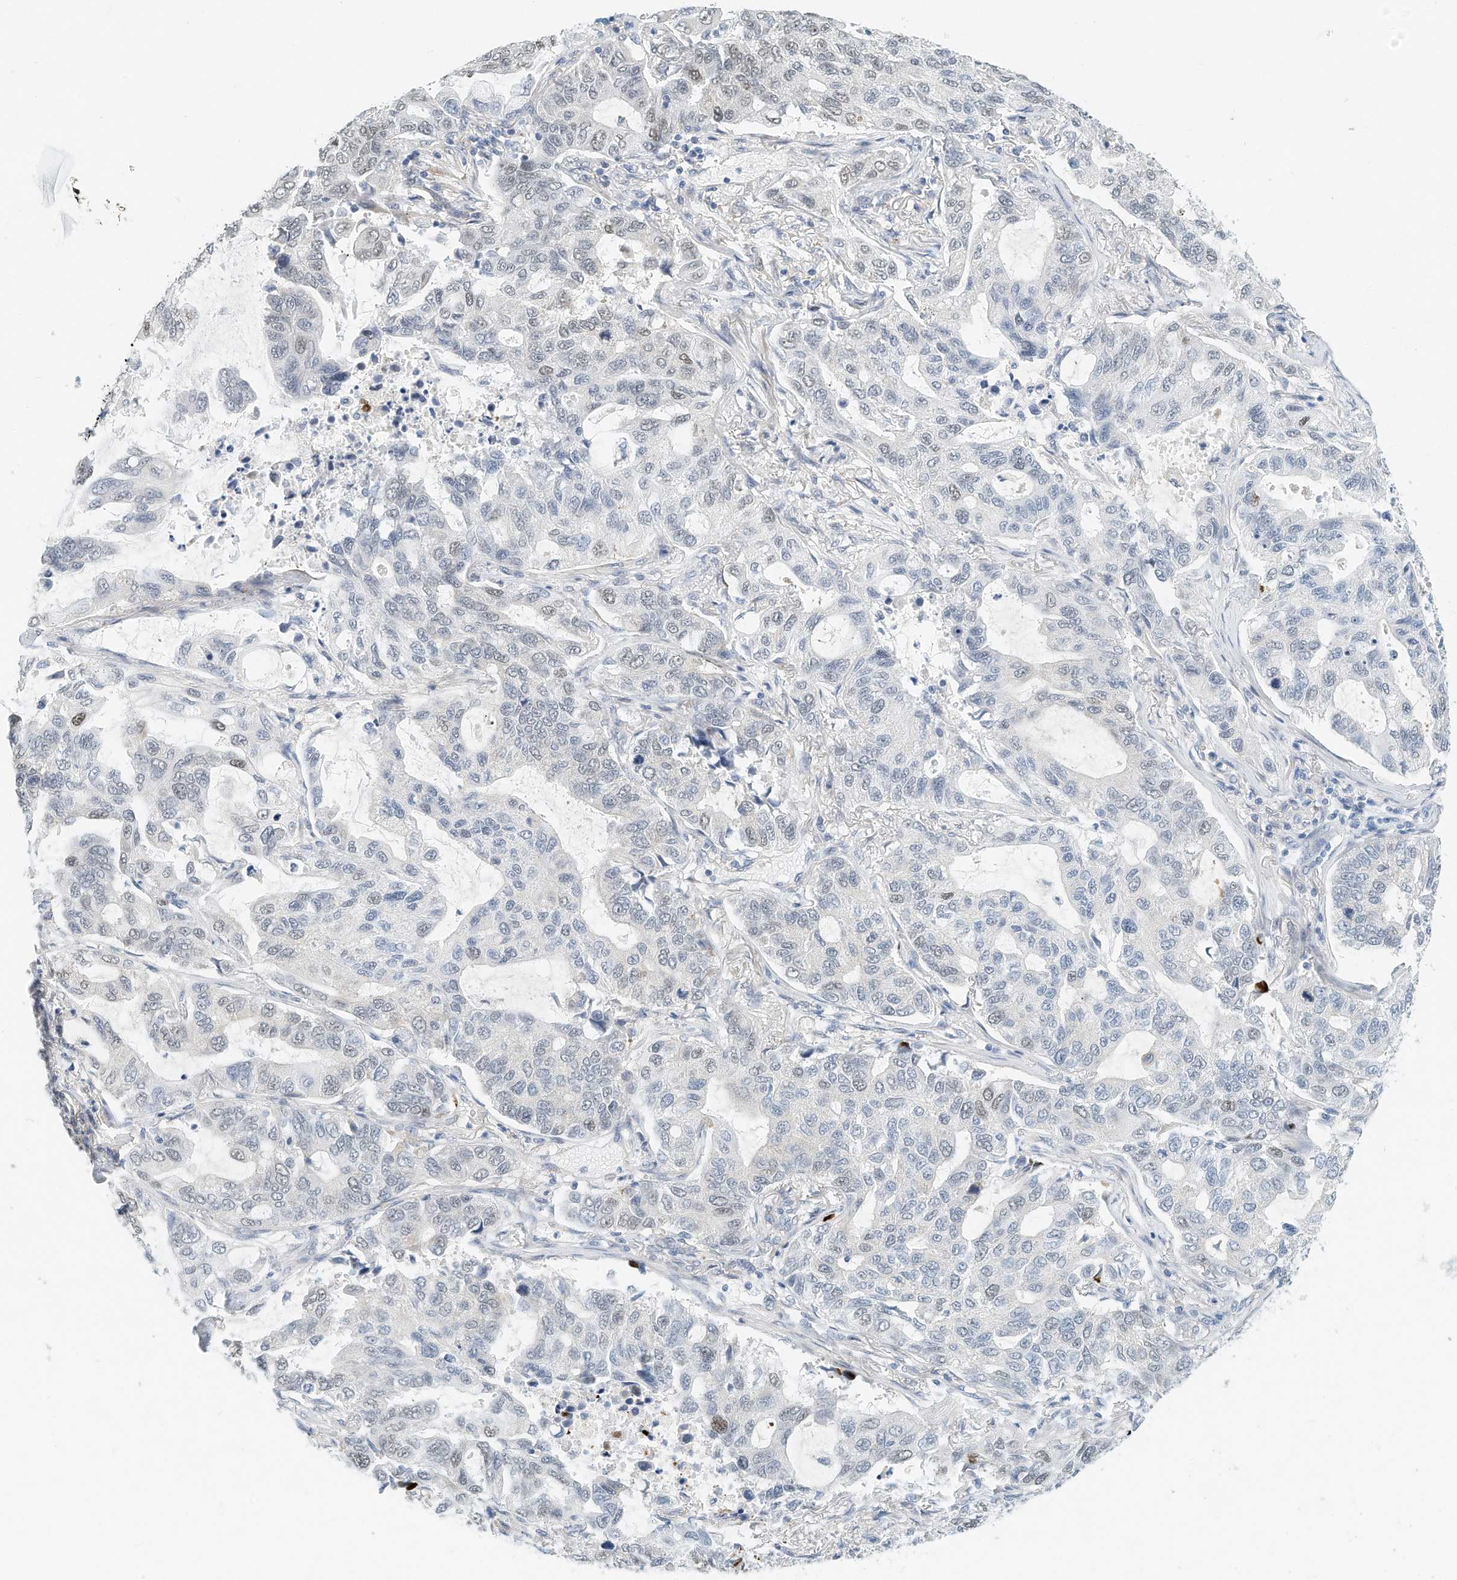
{"staining": {"intensity": "negative", "quantity": "none", "location": "none"}, "tissue": "lung cancer", "cell_type": "Tumor cells", "image_type": "cancer", "snomed": [{"axis": "morphology", "description": "Adenocarcinoma, NOS"}, {"axis": "topography", "description": "Lung"}], "caption": "Tumor cells are negative for protein expression in human adenocarcinoma (lung). The staining was performed using DAB (3,3'-diaminobenzidine) to visualize the protein expression in brown, while the nuclei were stained in blue with hematoxylin (Magnification: 20x).", "gene": "ARHGAP28", "patient": {"sex": "male", "age": 64}}